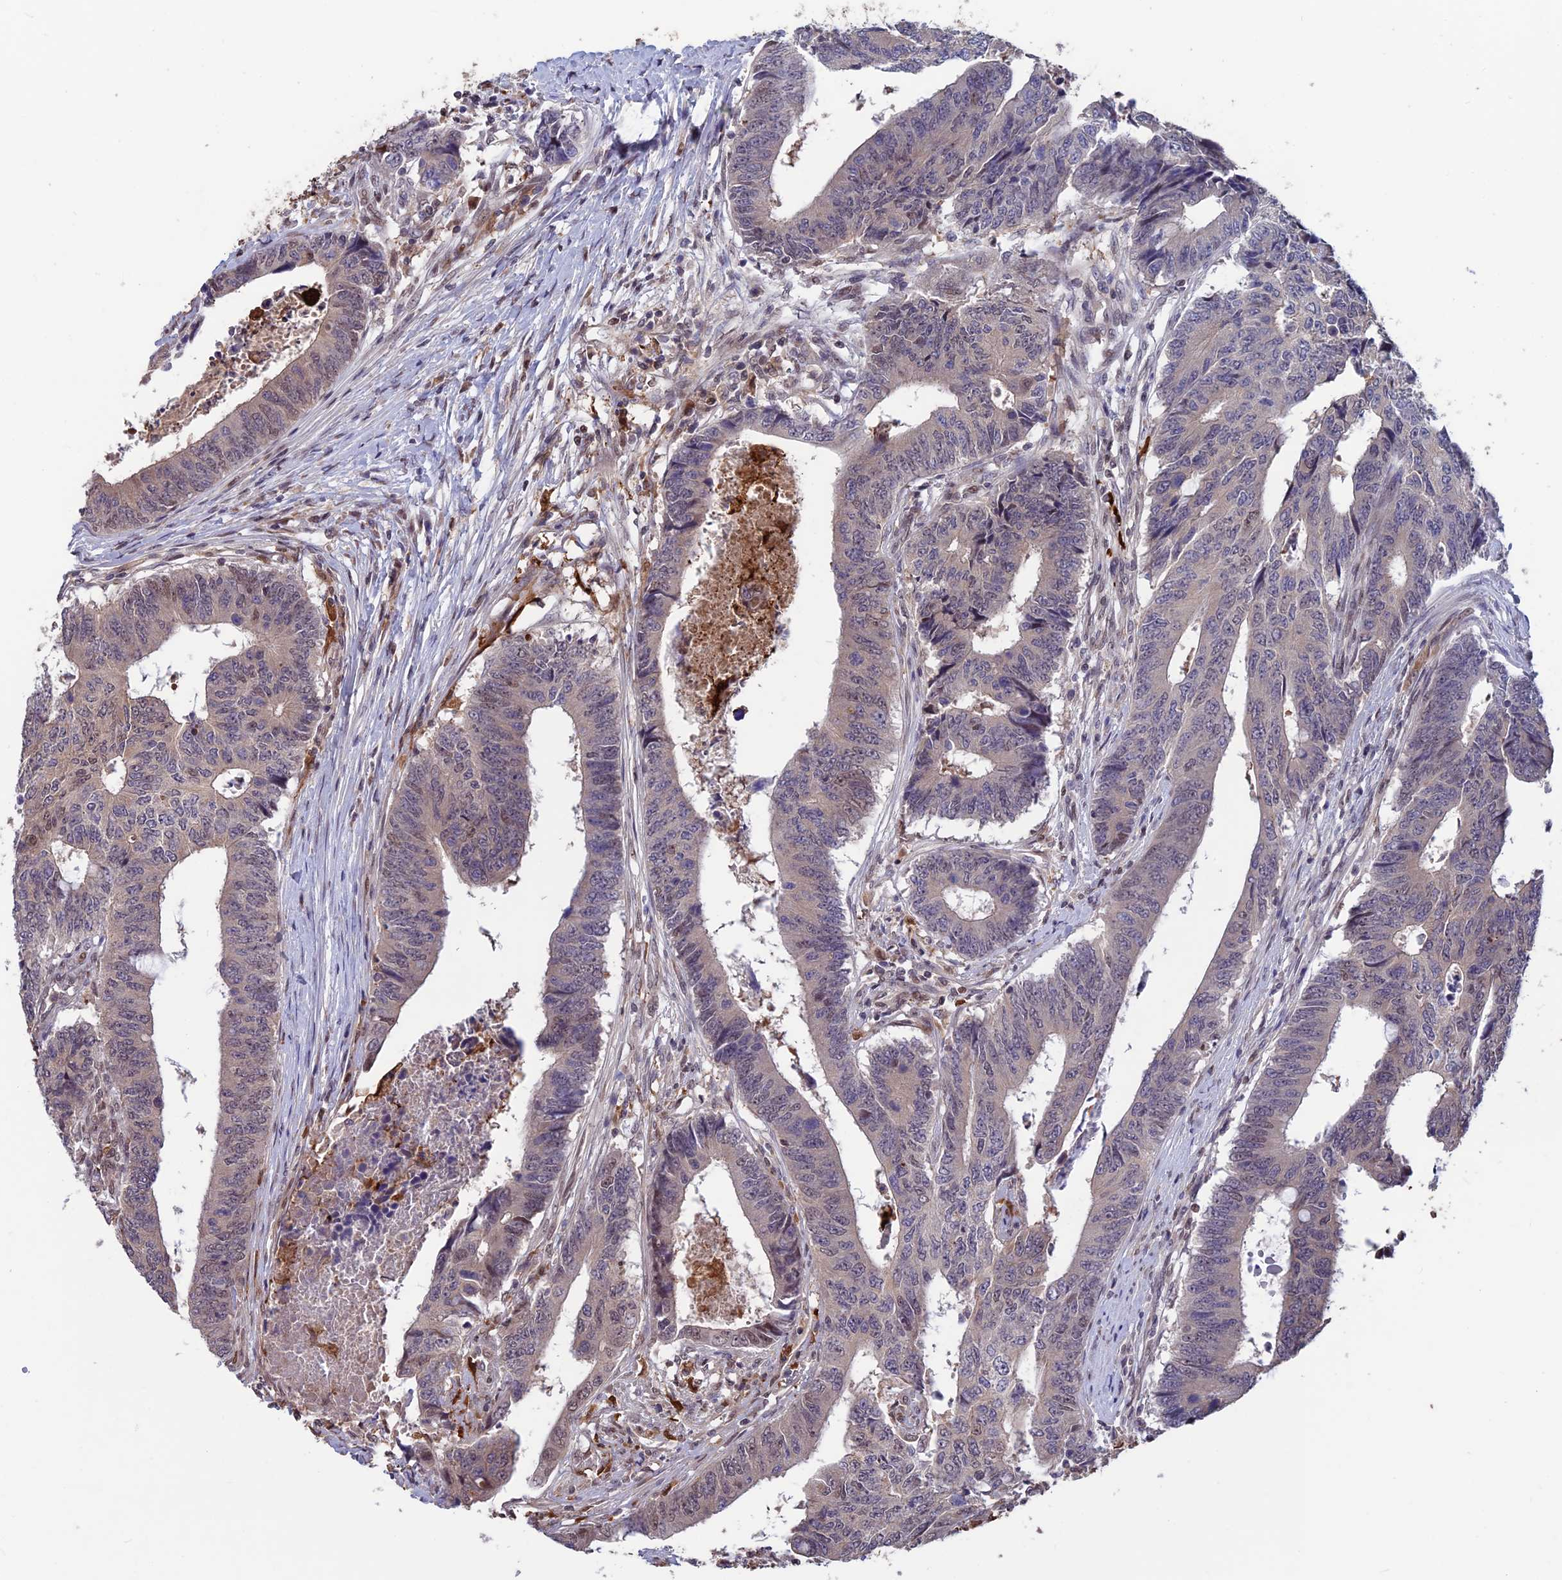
{"staining": {"intensity": "negative", "quantity": "none", "location": "none"}, "tissue": "colorectal cancer", "cell_type": "Tumor cells", "image_type": "cancer", "snomed": [{"axis": "morphology", "description": "Adenocarcinoma, NOS"}, {"axis": "topography", "description": "Rectum"}], "caption": "The histopathology image displays no staining of tumor cells in colorectal cancer (adenocarcinoma).", "gene": "MAST2", "patient": {"sex": "male", "age": 84}}